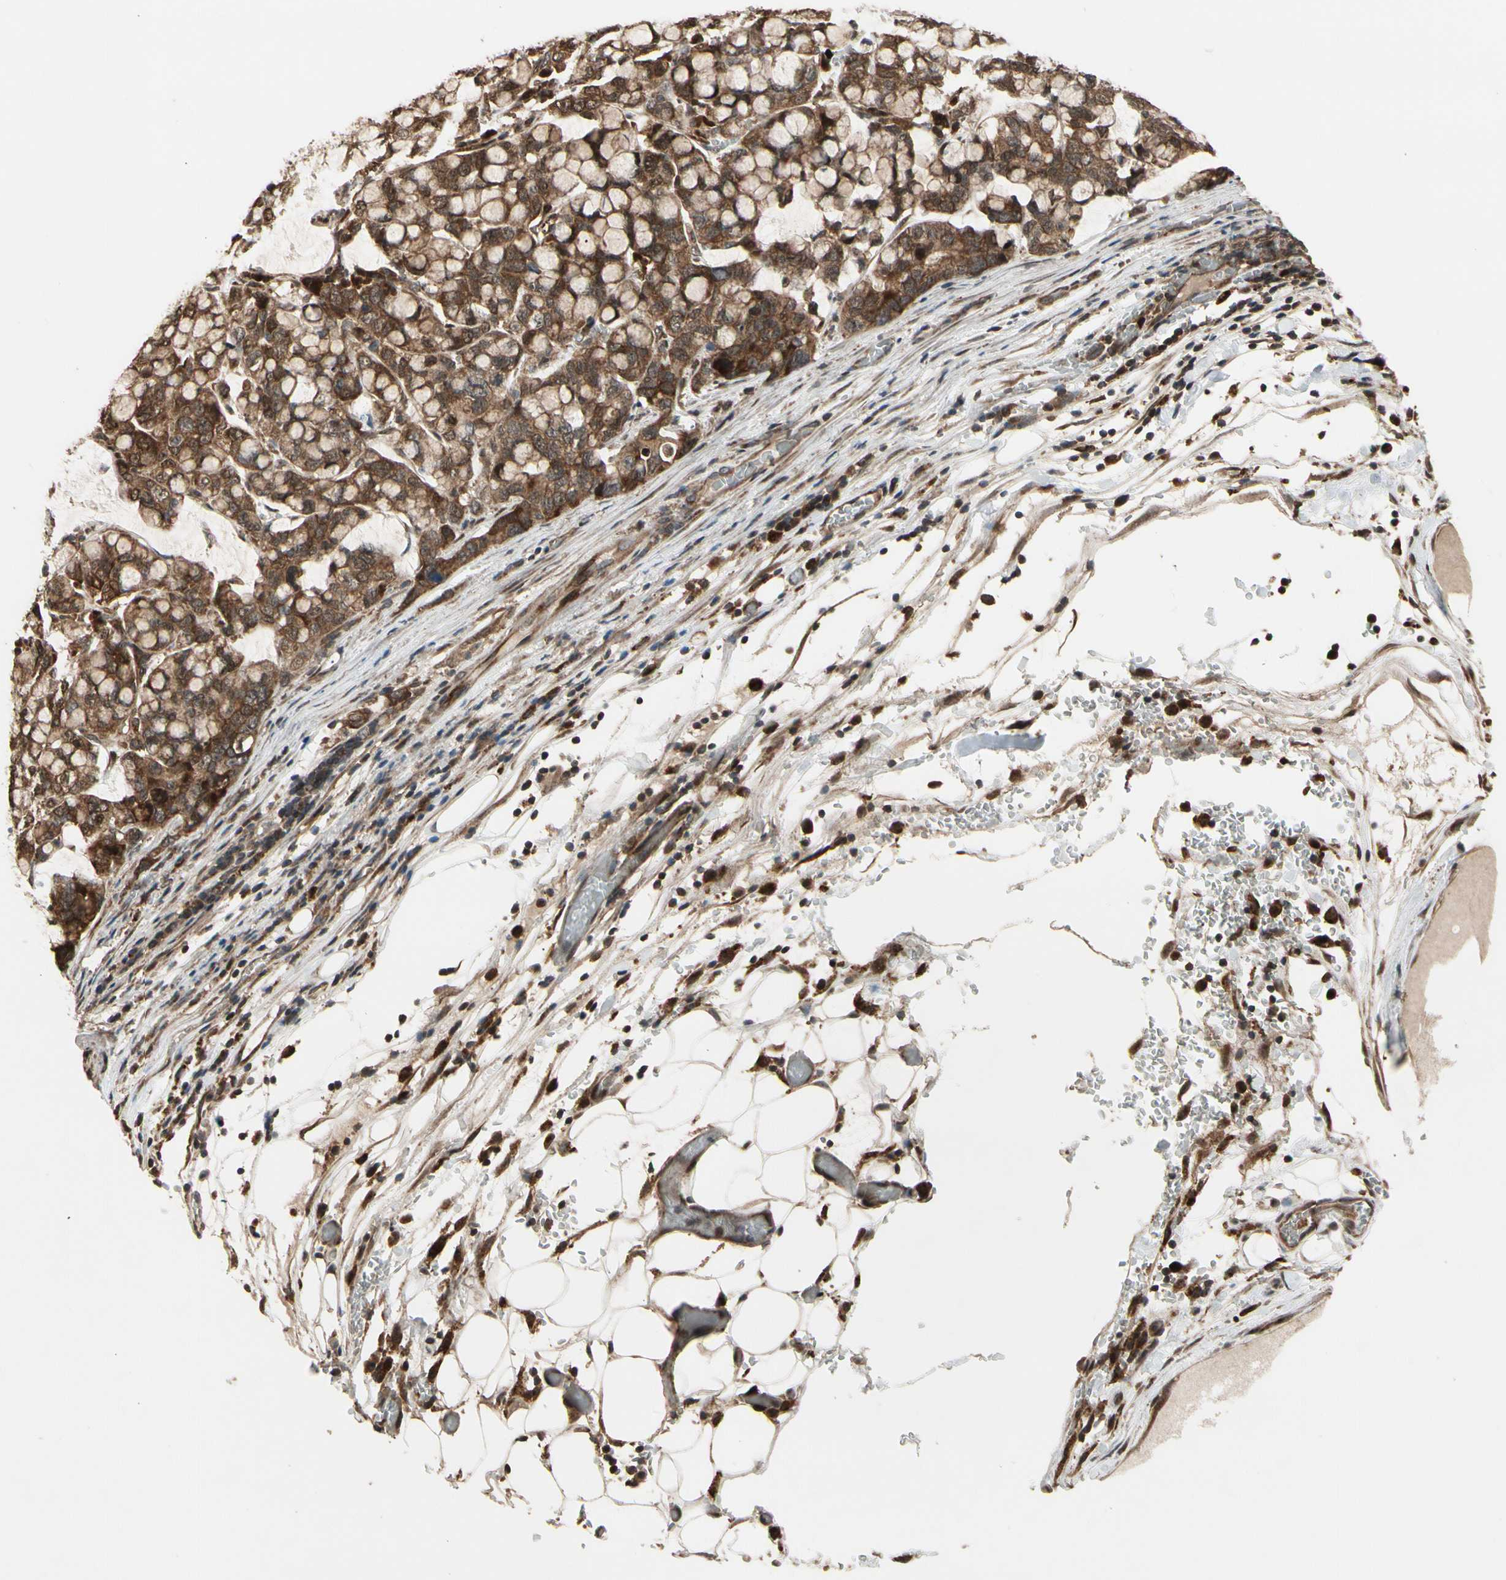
{"staining": {"intensity": "moderate", "quantity": "25%-75%", "location": "cytoplasmic/membranous"}, "tissue": "stomach cancer", "cell_type": "Tumor cells", "image_type": "cancer", "snomed": [{"axis": "morphology", "description": "Adenocarcinoma, NOS"}, {"axis": "topography", "description": "Stomach, lower"}], "caption": "Moderate cytoplasmic/membranous expression is present in approximately 25%-75% of tumor cells in adenocarcinoma (stomach).", "gene": "CSF1R", "patient": {"sex": "male", "age": 84}}